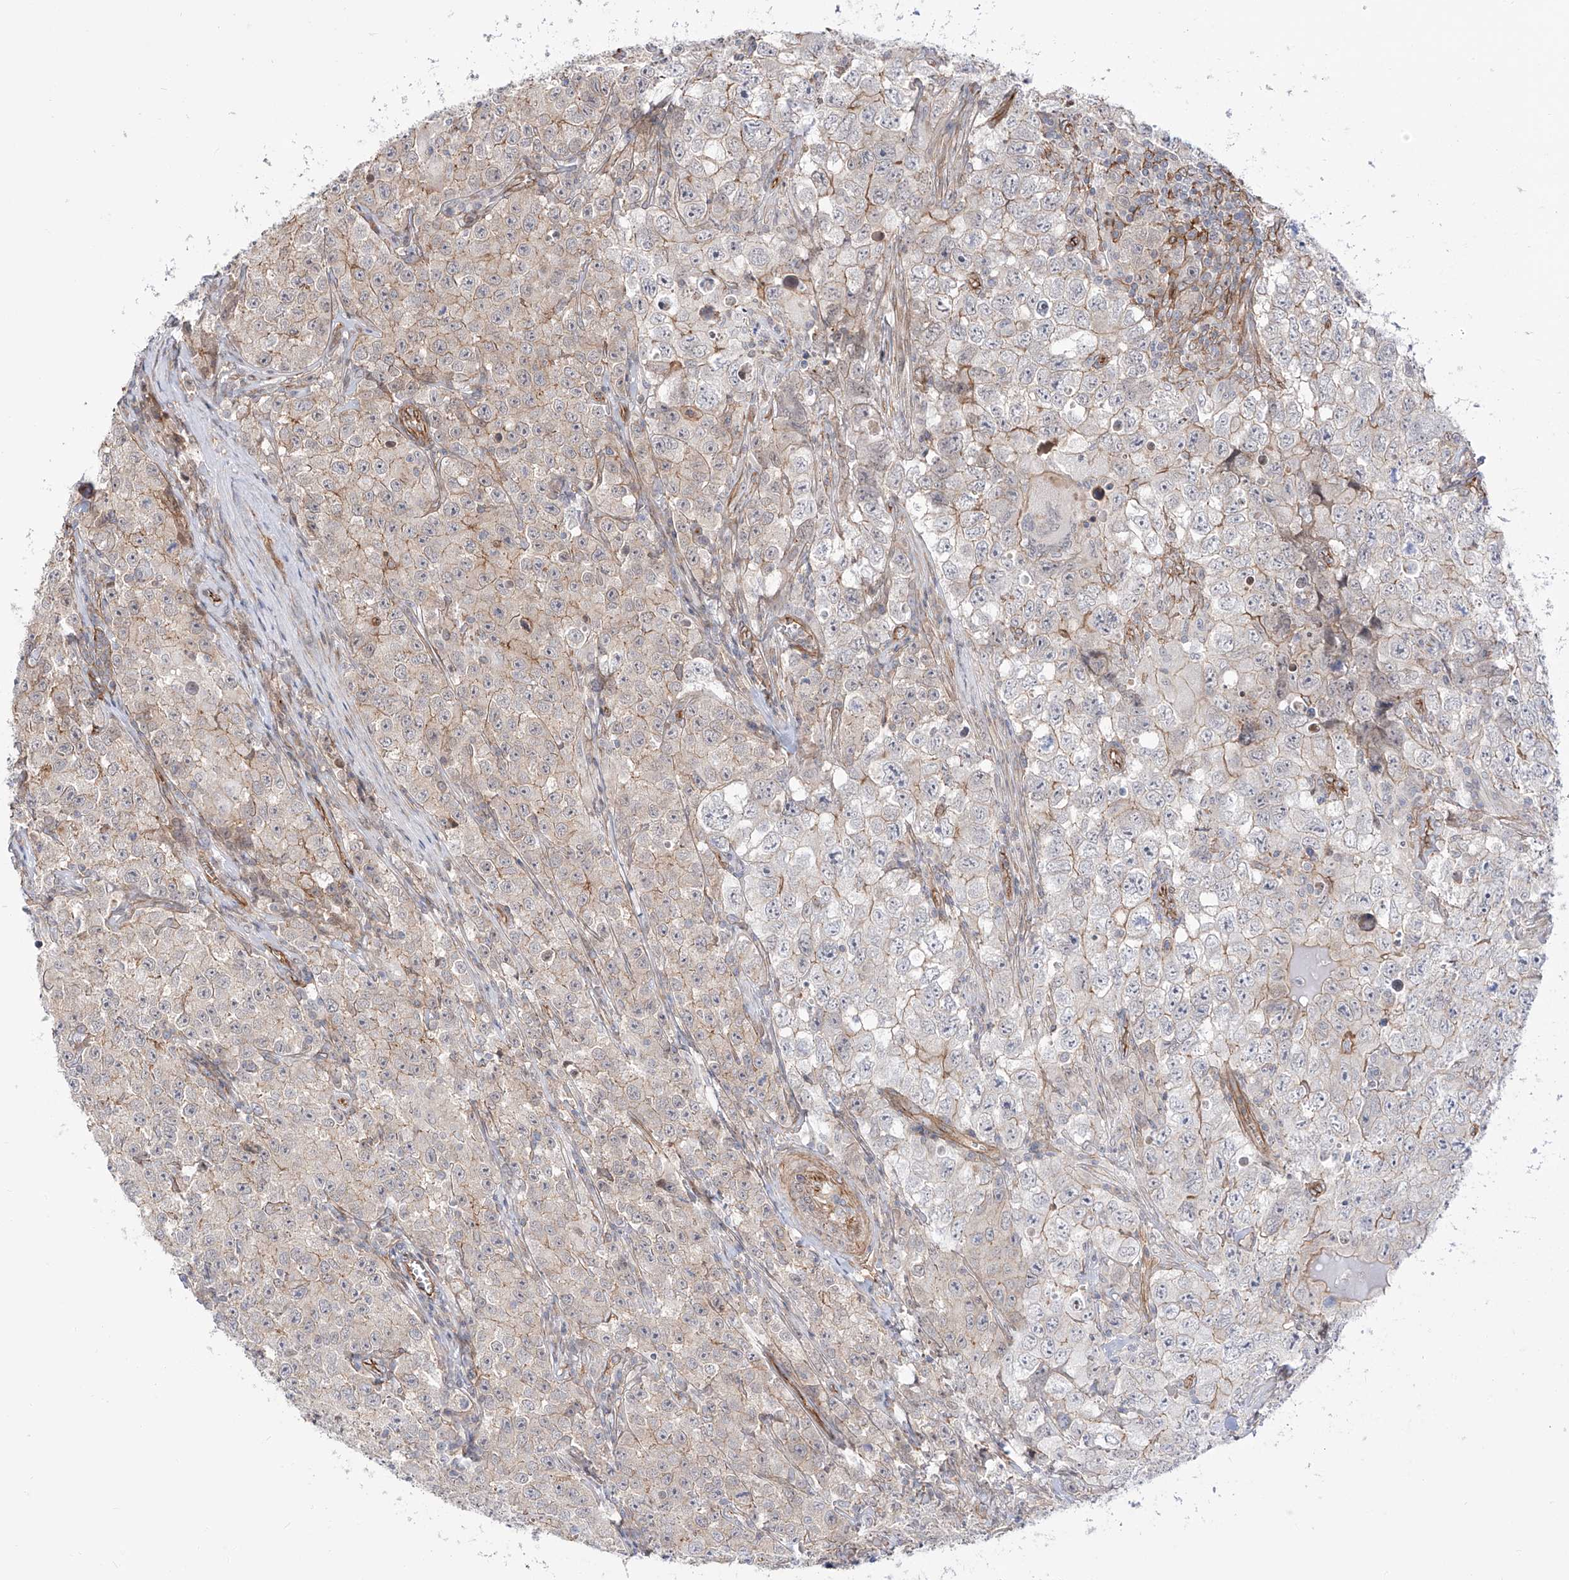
{"staining": {"intensity": "negative", "quantity": "none", "location": "none"}, "tissue": "testis cancer", "cell_type": "Tumor cells", "image_type": "cancer", "snomed": [{"axis": "morphology", "description": "Seminoma, NOS"}, {"axis": "morphology", "description": "Carcinoma, Embryonal, NOS"}, {"axis": "topography", "description": "Testis"}], "caption": "Tumor cells show no significant protein staining in testis embryonal carcinoma.", "gene": "ZNF180", "patient": {"sex": "male", "age": 43}}